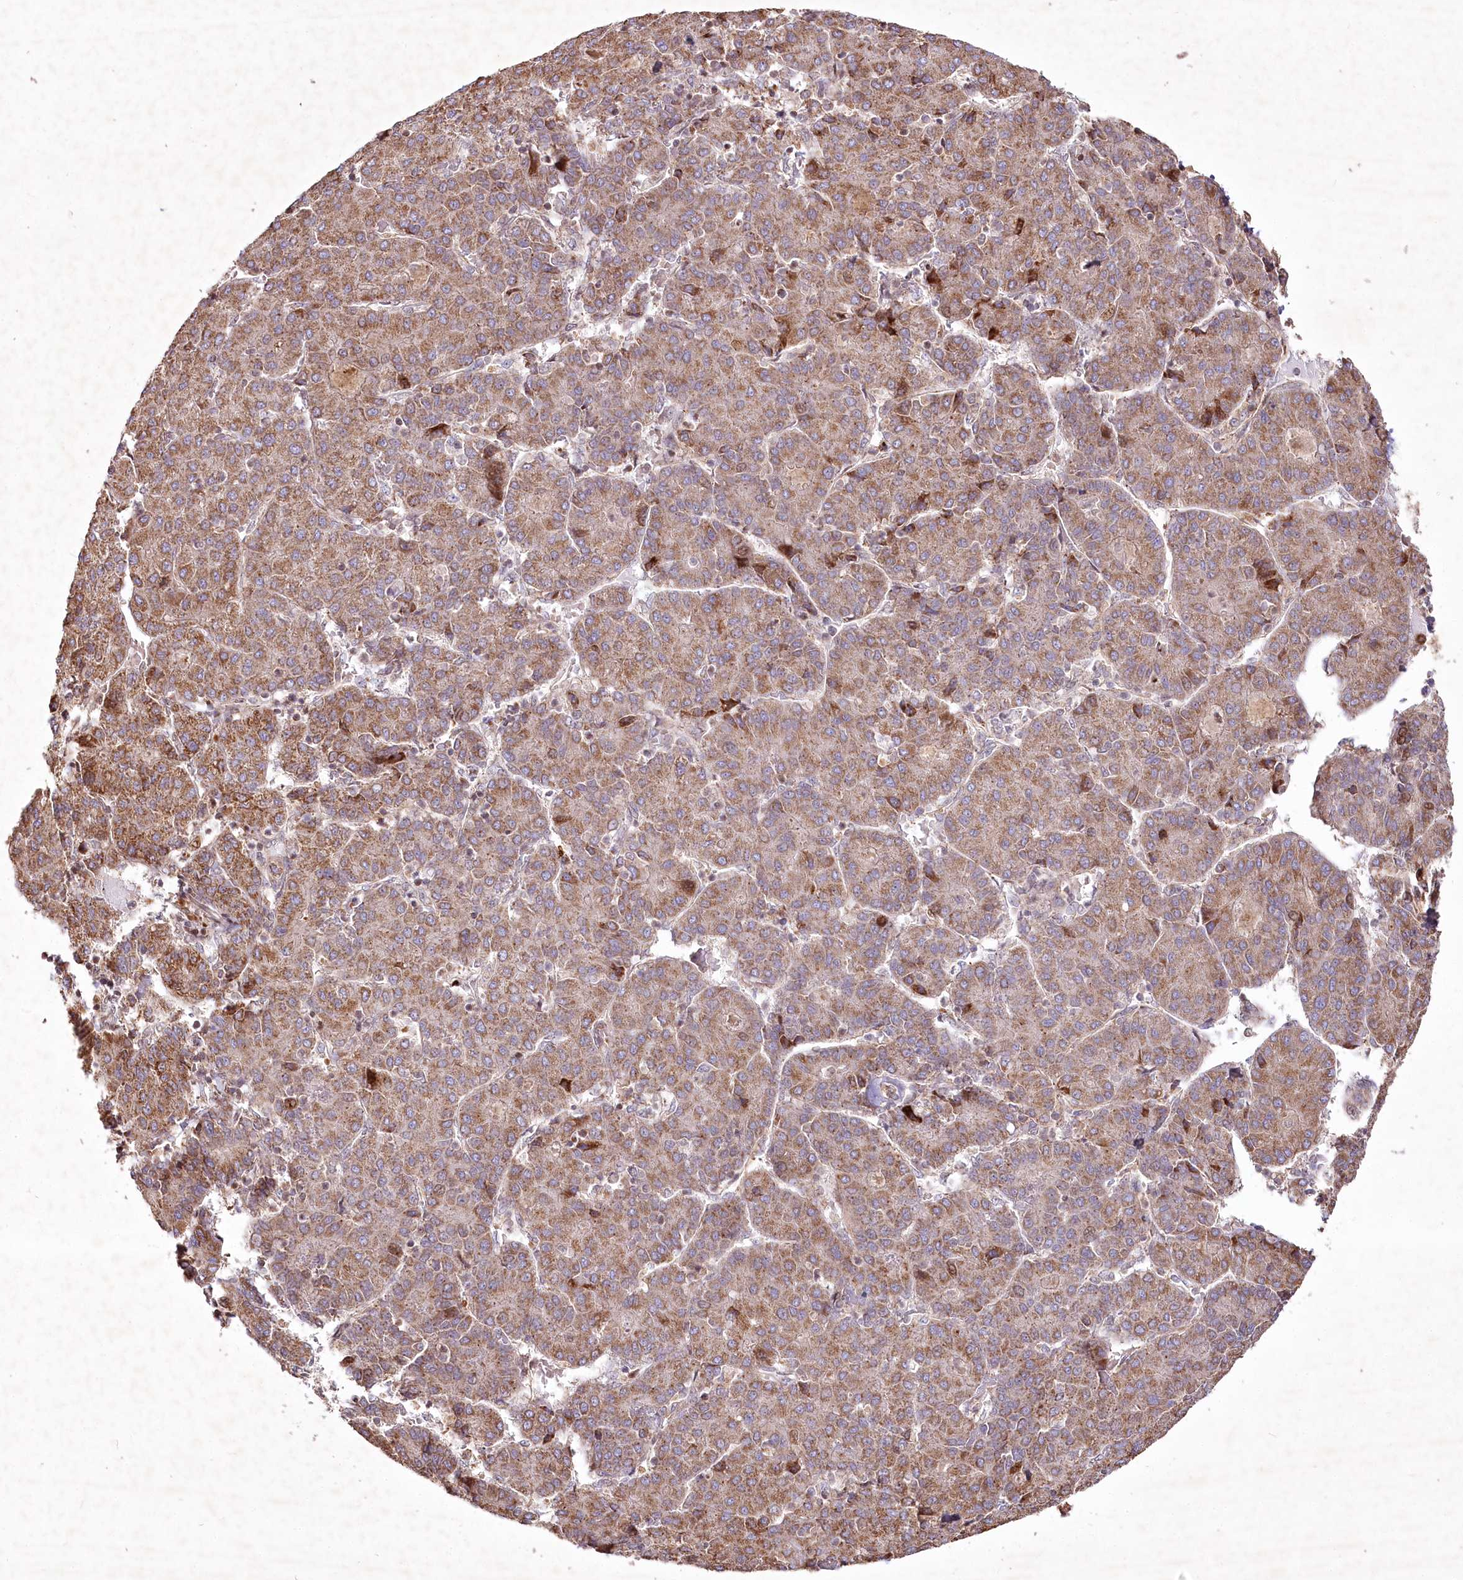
{"staining": {"intensity": "moderate", "quantity": ">75%", "location": "cytoplasmic/membranous"}, "tissue": "liver cancer", "cell_type": "Tumor cells", "image_type": "cancer", "snomed": [{"axis": "morphology", "description": "Carcinoma, Hepatocellular, NOS"}, {"axis": "topography", "description": "Liver"}], "caption": "Moderate cytoplasmic/membranous protein positivity is identified in about >75% of tumor cells in liver cancer (hepatocellular carcinoma).", "gene": "PSTK", "patient": {"sex": "male", "age": 65}}